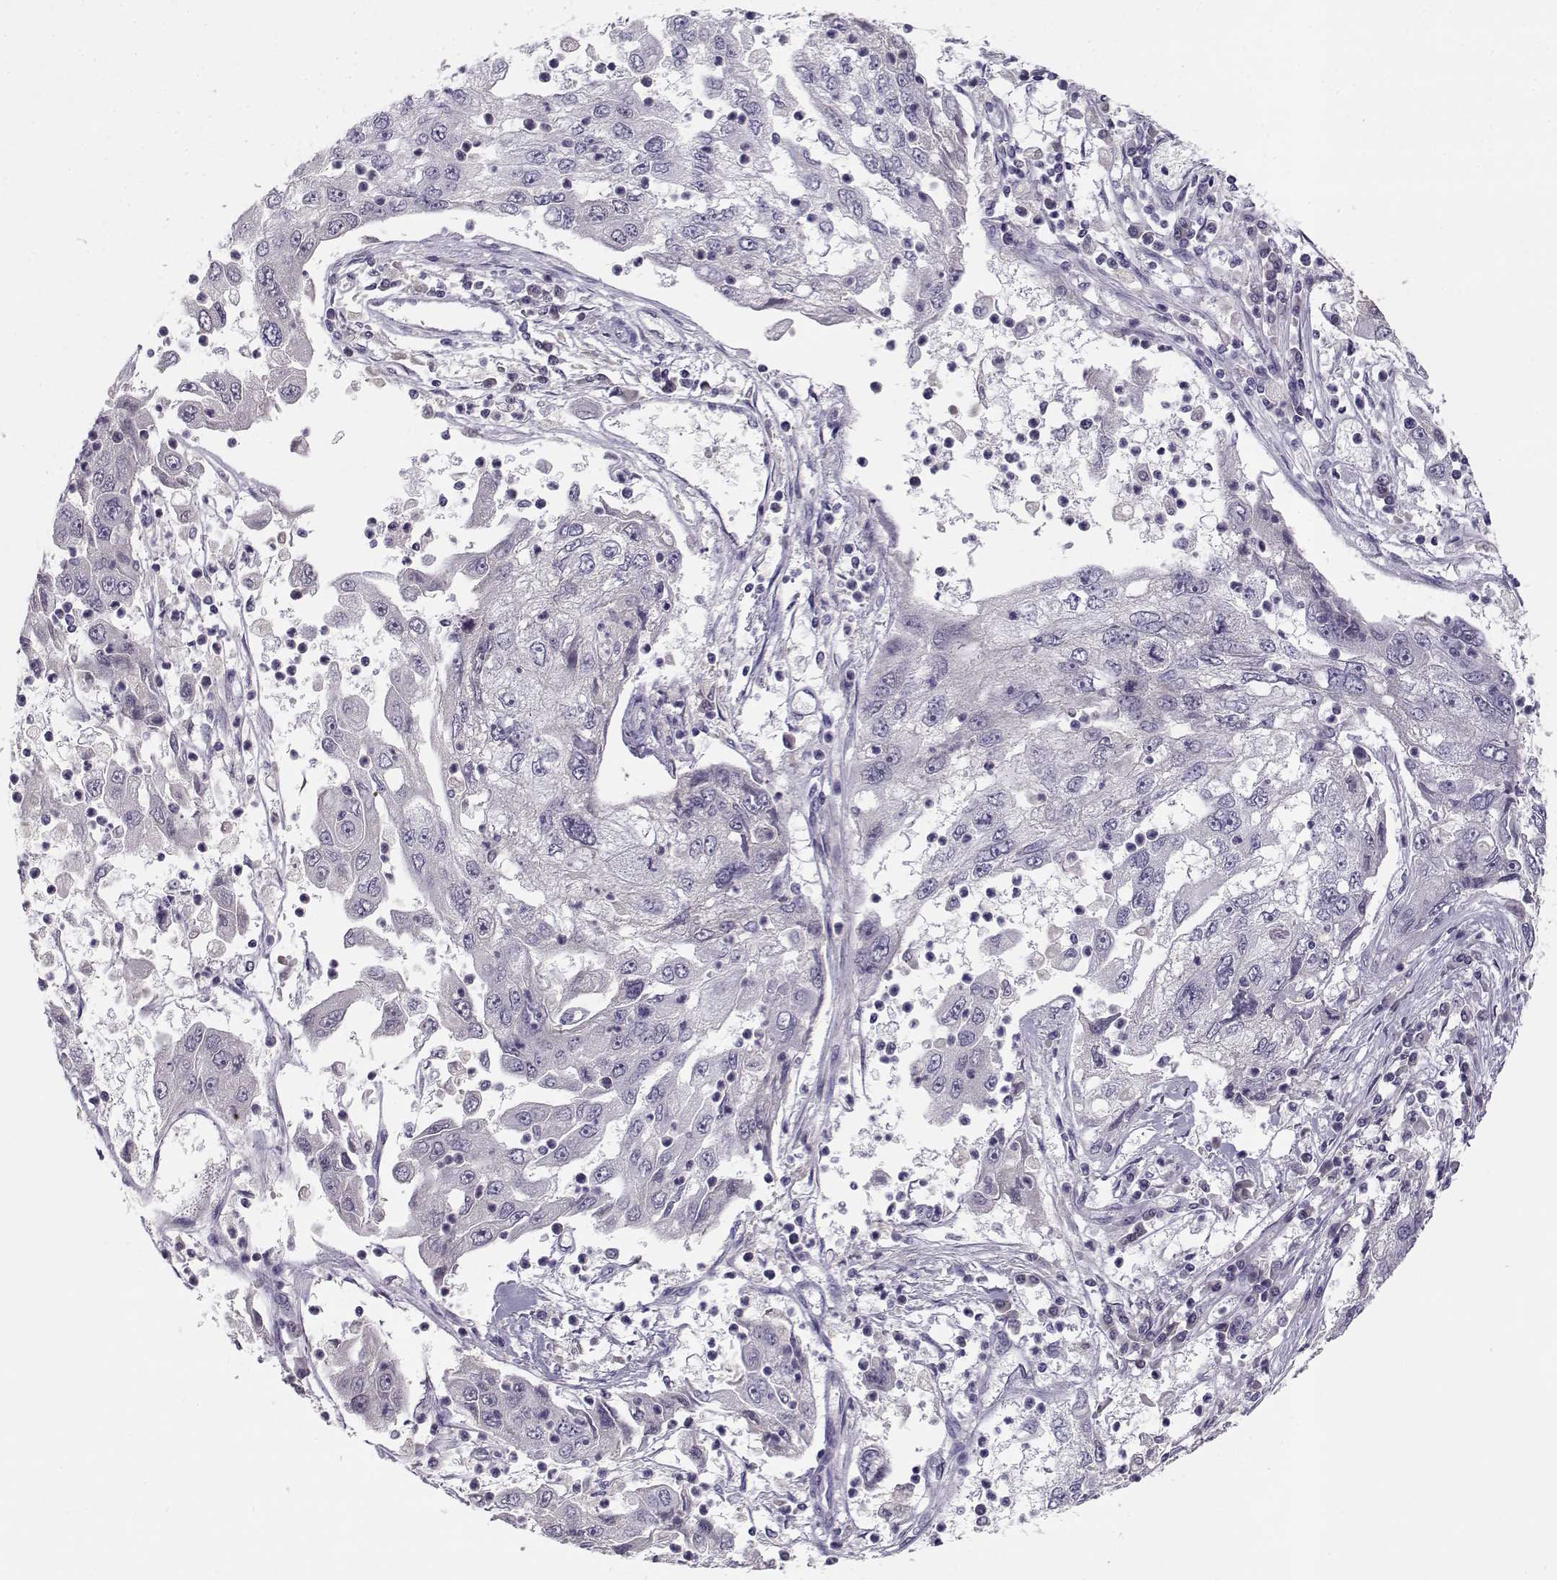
{"staining": {"intensity": "negative", "quantity": "none", "location": "none"}, "tissue": "cervical cancer", "cell_type": "Tumor cells", "image_type": "cancer", "snomed": [{"axis": "morphology", "description": "Squamous cell carcinoma, NOS"}, {"axis": "topography", "description": "Cervix"}], "caption": "Immunohistochemistry photomicrograph of human cervical cancer (squamous cell carcinoma) stained for a protein (brown), which exhibits no expression in tumor cells.", "gene": "C16orf86", "patient": {"sex": "female", "age": 36}}